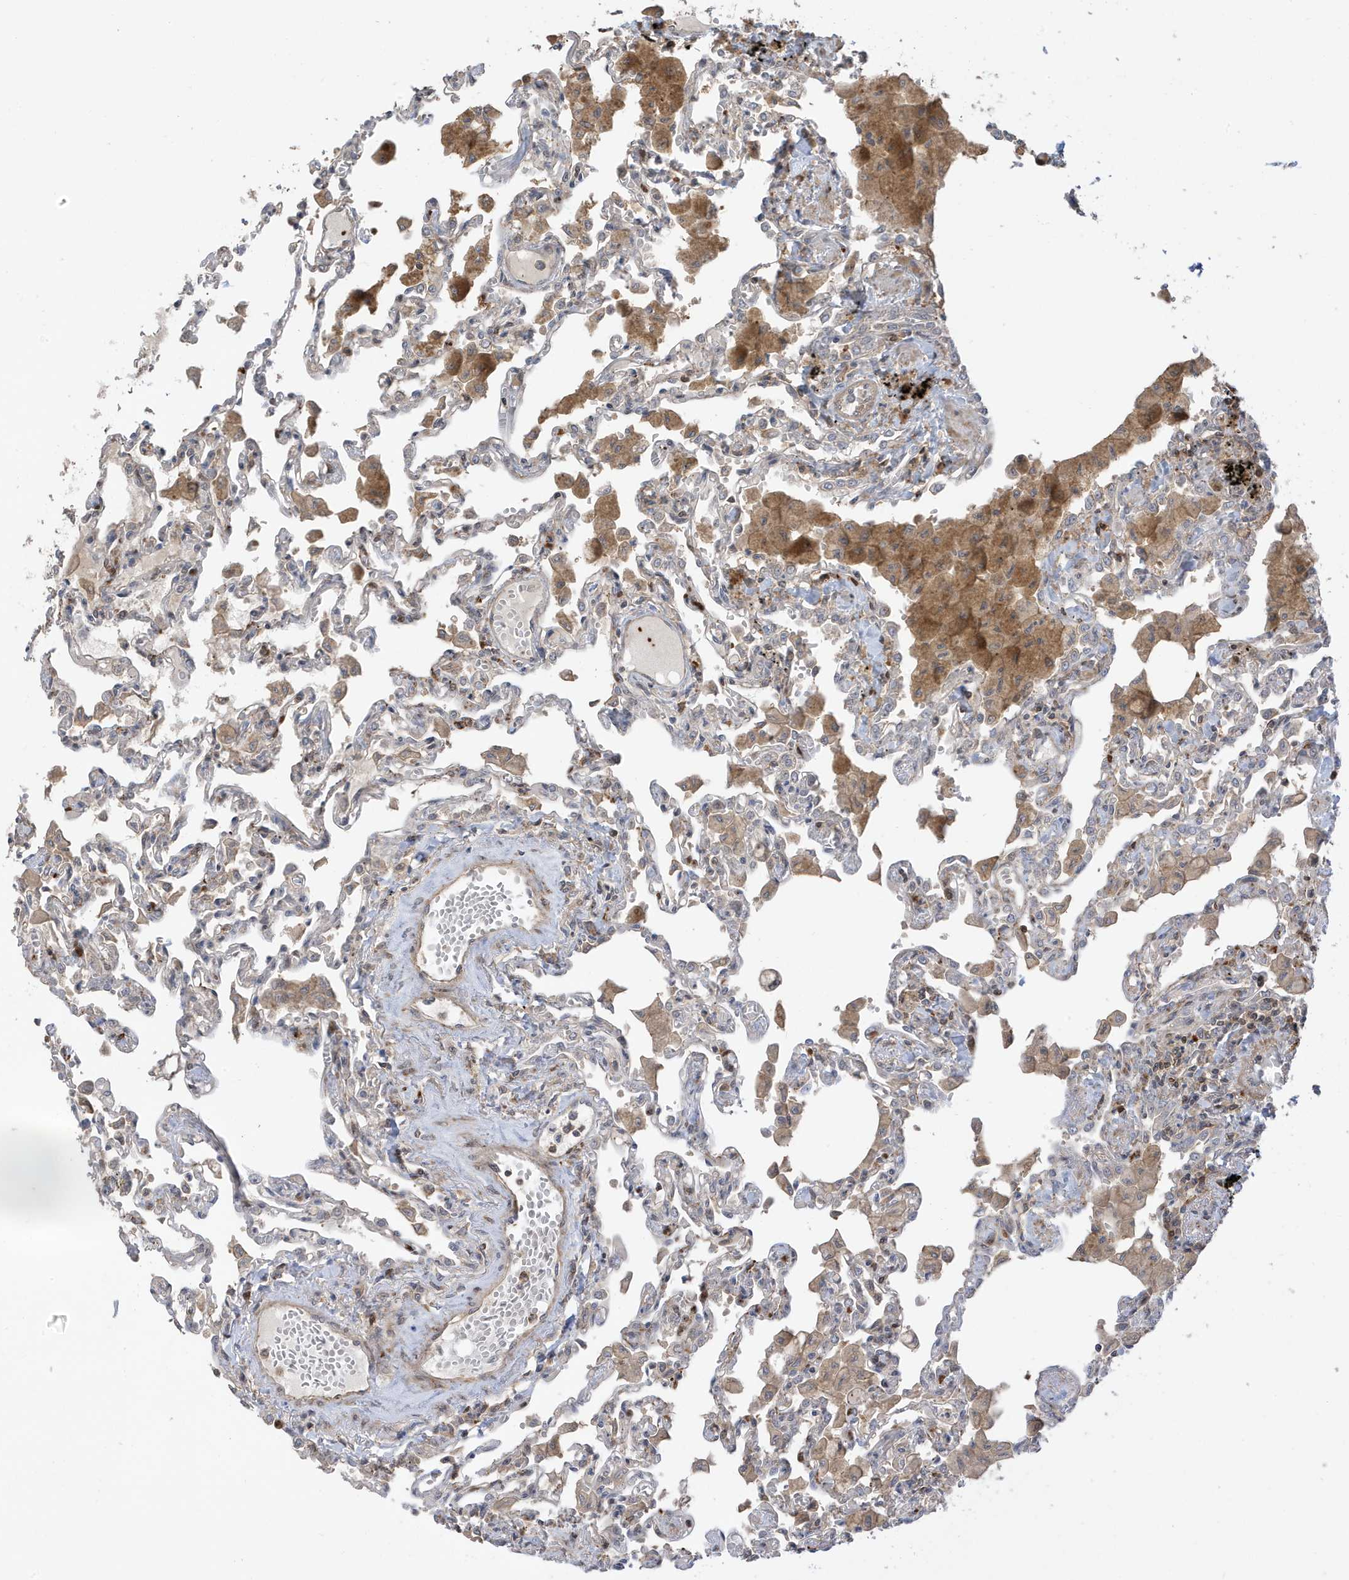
{"staining": {"intensity": "negative", "quantity": "none", "location": "none"}, "tissue": "lung", "cell_type": "Alveolar cells", "image_type": "normal", "snomed": [{"axis": "morphology", "description": "Normal tissue, NOS"}, {"axis": "topography", "description": "Bronchus"}, {"axis": "topography", "description": "Lung"}], "caption": "Protein analysis of benign lung demonstrates no significant expression in alveolar cells. (DAB IHC, high magnification).", "gene": "TAB3", "patient": {"sex": "female", "age": 49}}